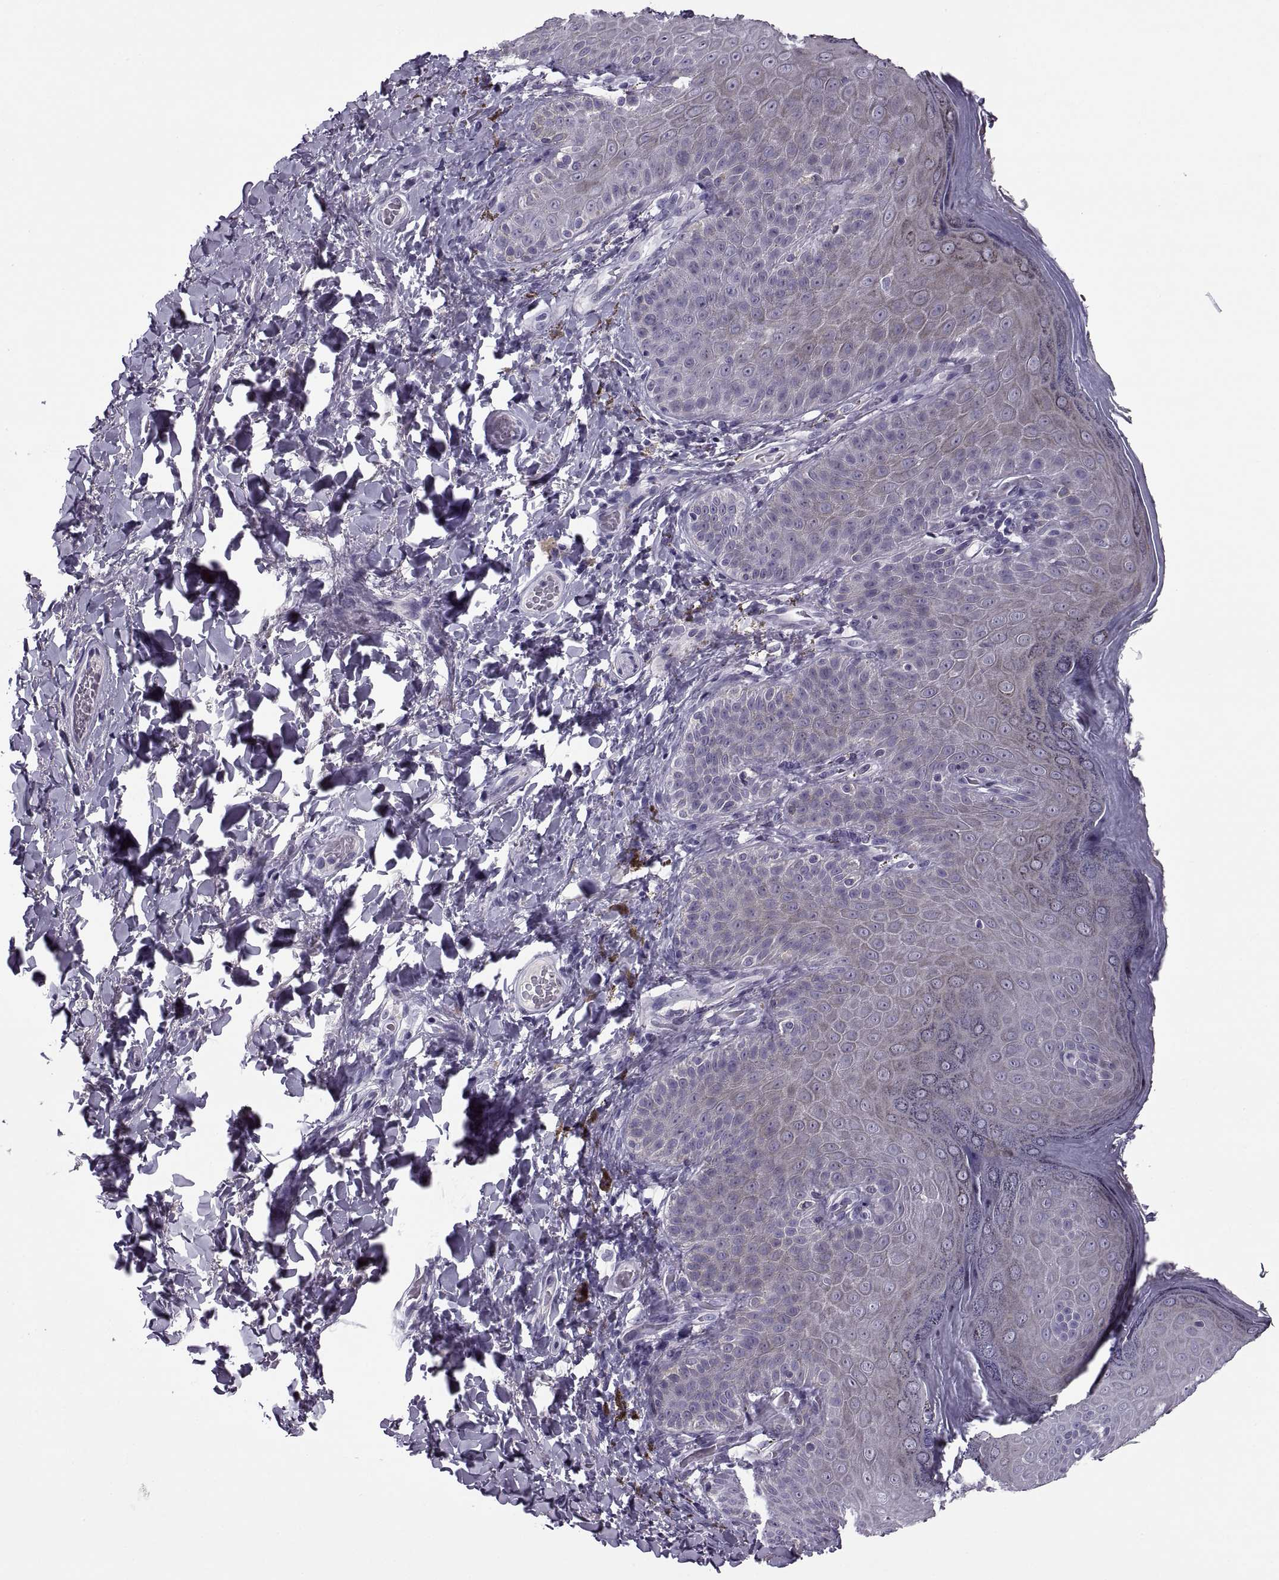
{"staining": {"intensity": "weak", "quantity": "<25%", "location": "cytoplasmic/membranous"}, "tissue": "skin", "cell_type": "Epidermal cells", "image_type": "normal", "snomed": [{"axis": "morphology", "description": "Normal tissue, NOS"}, {"axis": "topography", "description": "Anal"}], "caption": "An immunohistochemistry micrograph of normal skin is shown. There is no staining in epidermal cells of skin.", "gene": "MAGEB1", "patient": {"sex": "male", "age": 53}}